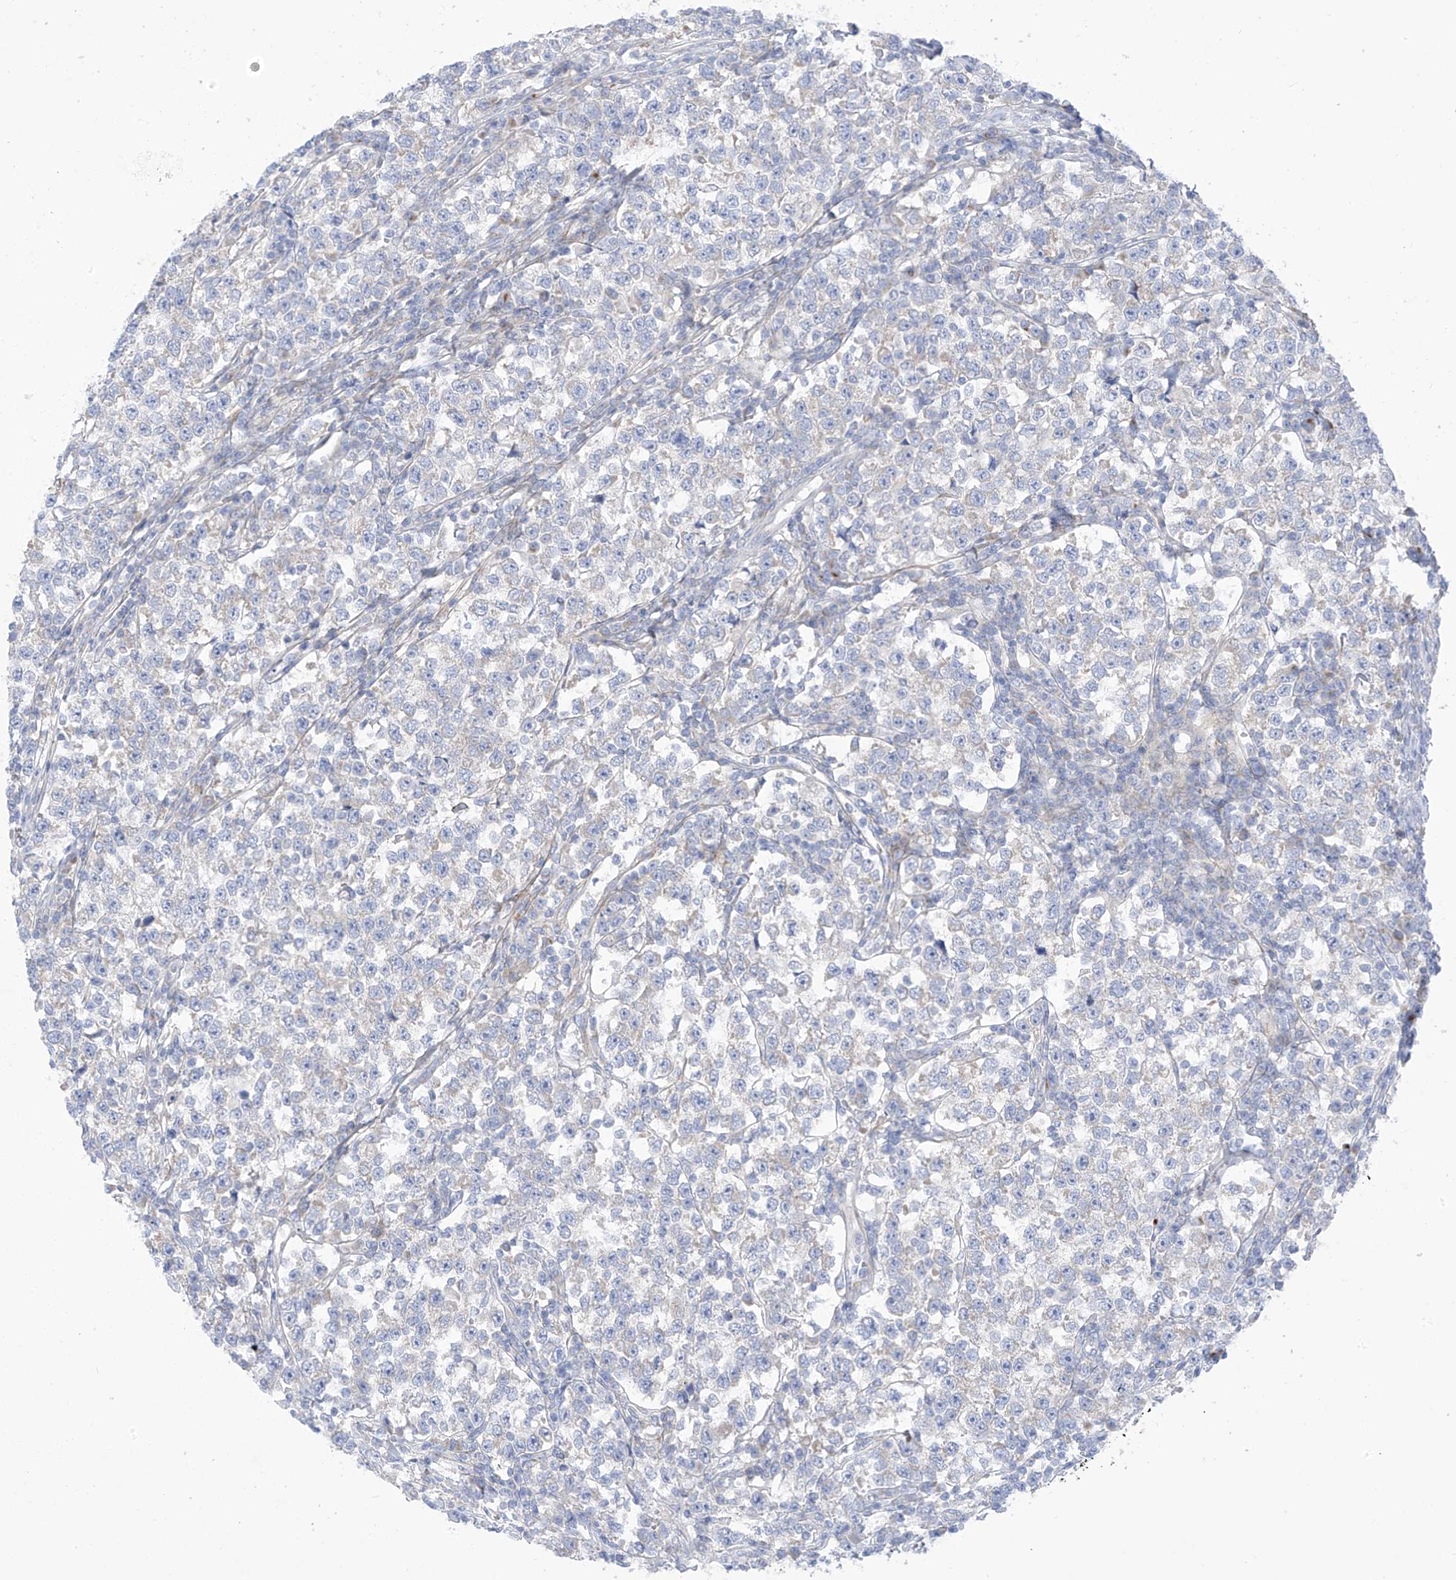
{"staining": {"intensity": "negative", "quantity": "none", "location": "none"}, "tissue": "testis cancer", "cell_type": "Tumor cells", "image_type": "cancer", "snomed": [{"axis": "morphology", "description": "Normal tissue, NOS"}, {"axis": "morphology", "description": "Seminoma, NOS"}, {"axis": "topography", "description": "Testis"}], "caption": "This image is of seminoma (testis) stained with immunohistochemistry to label a protein in brown with the nuclei are counter-stained blue. There is no expression in tumor cells.", "gene": "TRMT2B", "patient": {"sex": "male", "age": 43}}